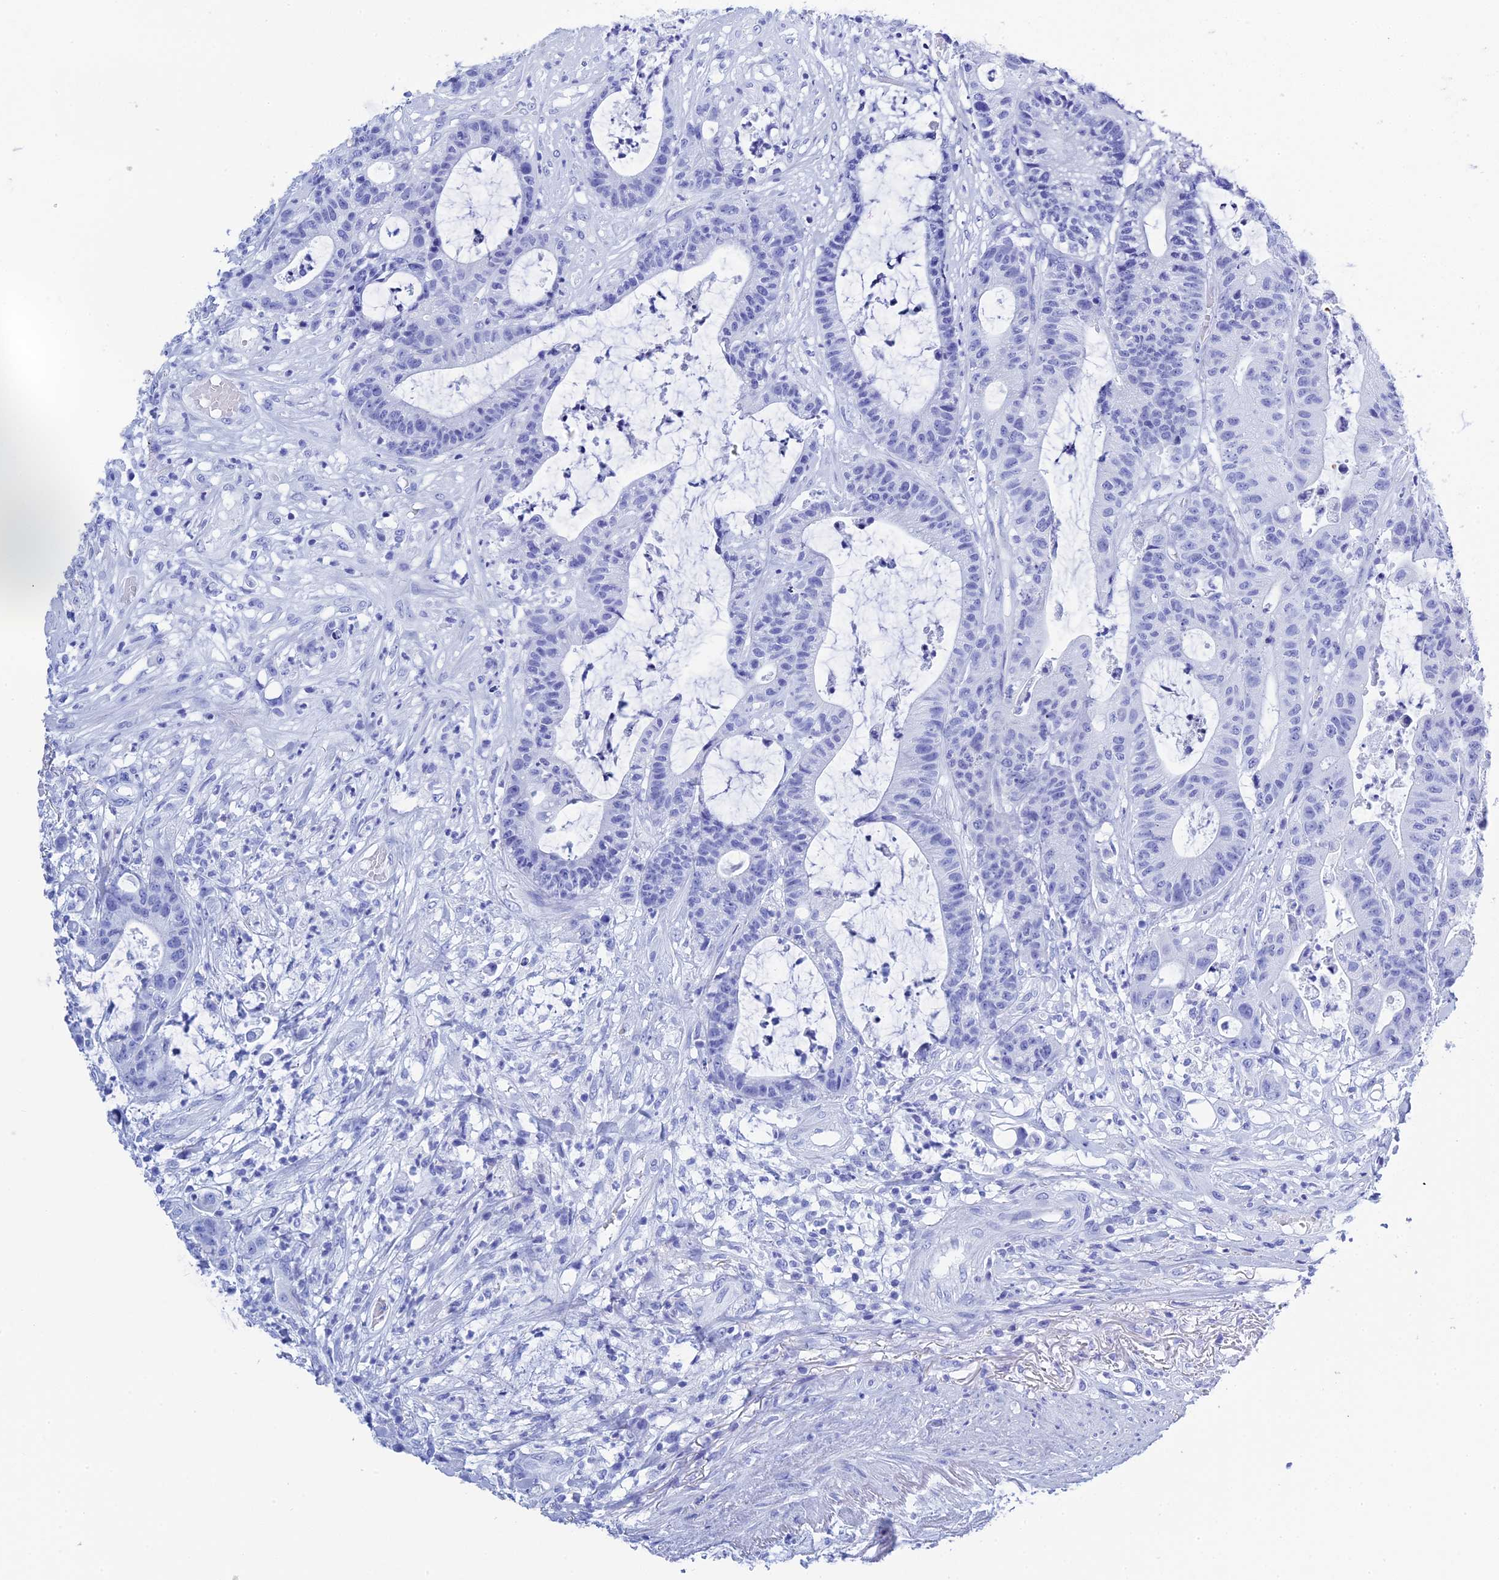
{"staining": {"intensity": "negative", "quantity": "none", "location": "none"}, "tissue": "colorectal cancer", "cell_type": "Tumor cells", "image_type": "cancer", "snomed": [{"axis": "morphology", "description": "Adenocarcinoma, NOS"}, {"axis": "topography", "description": "Colon"}], "caption": "Tumor cells are negative for brown protein staining in adenocarcinoma (colorectal).", "gene": "TEX101", "patient": {"sex": "female", "age": 84}}